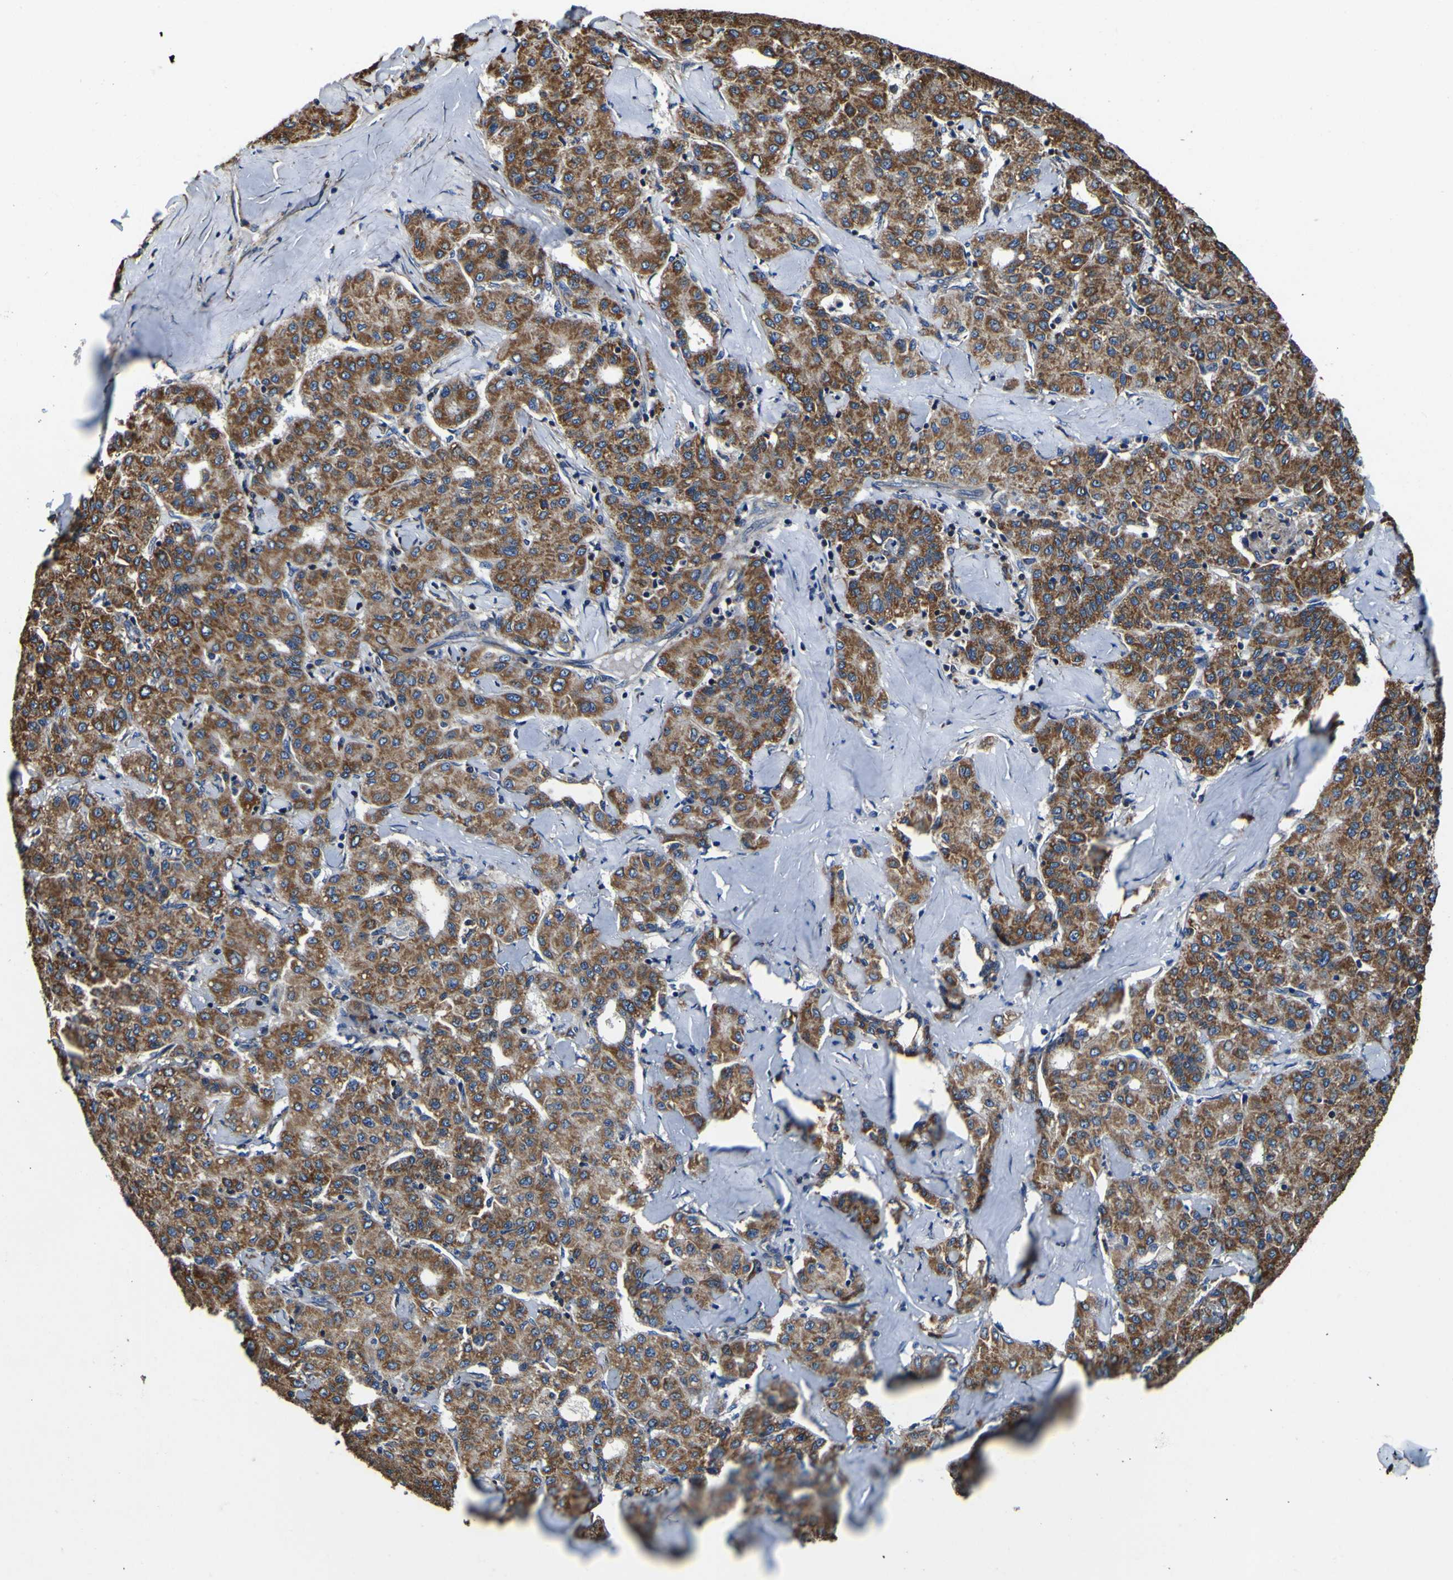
{"staining": {"intensity": "moderate", "quantity": ">75%", "location": "cytoplasmic/membranous"}, "tissue": "liver cancer", "cell_type": "Tumor cells", "image_type": "cancer", "snomed": [{"axis": "morphology", "description": "Carcinoma, Hepatocellular, NOS"}, {"axis": "topography", "description": "Liver"}], "caption": "Liver cancer stained for a protein demonstrates moderate cytoplasmic/membranous positivity in tumor cells.", "gene": "INPP5A", "patient": {"sex": "male", "age": 65}}